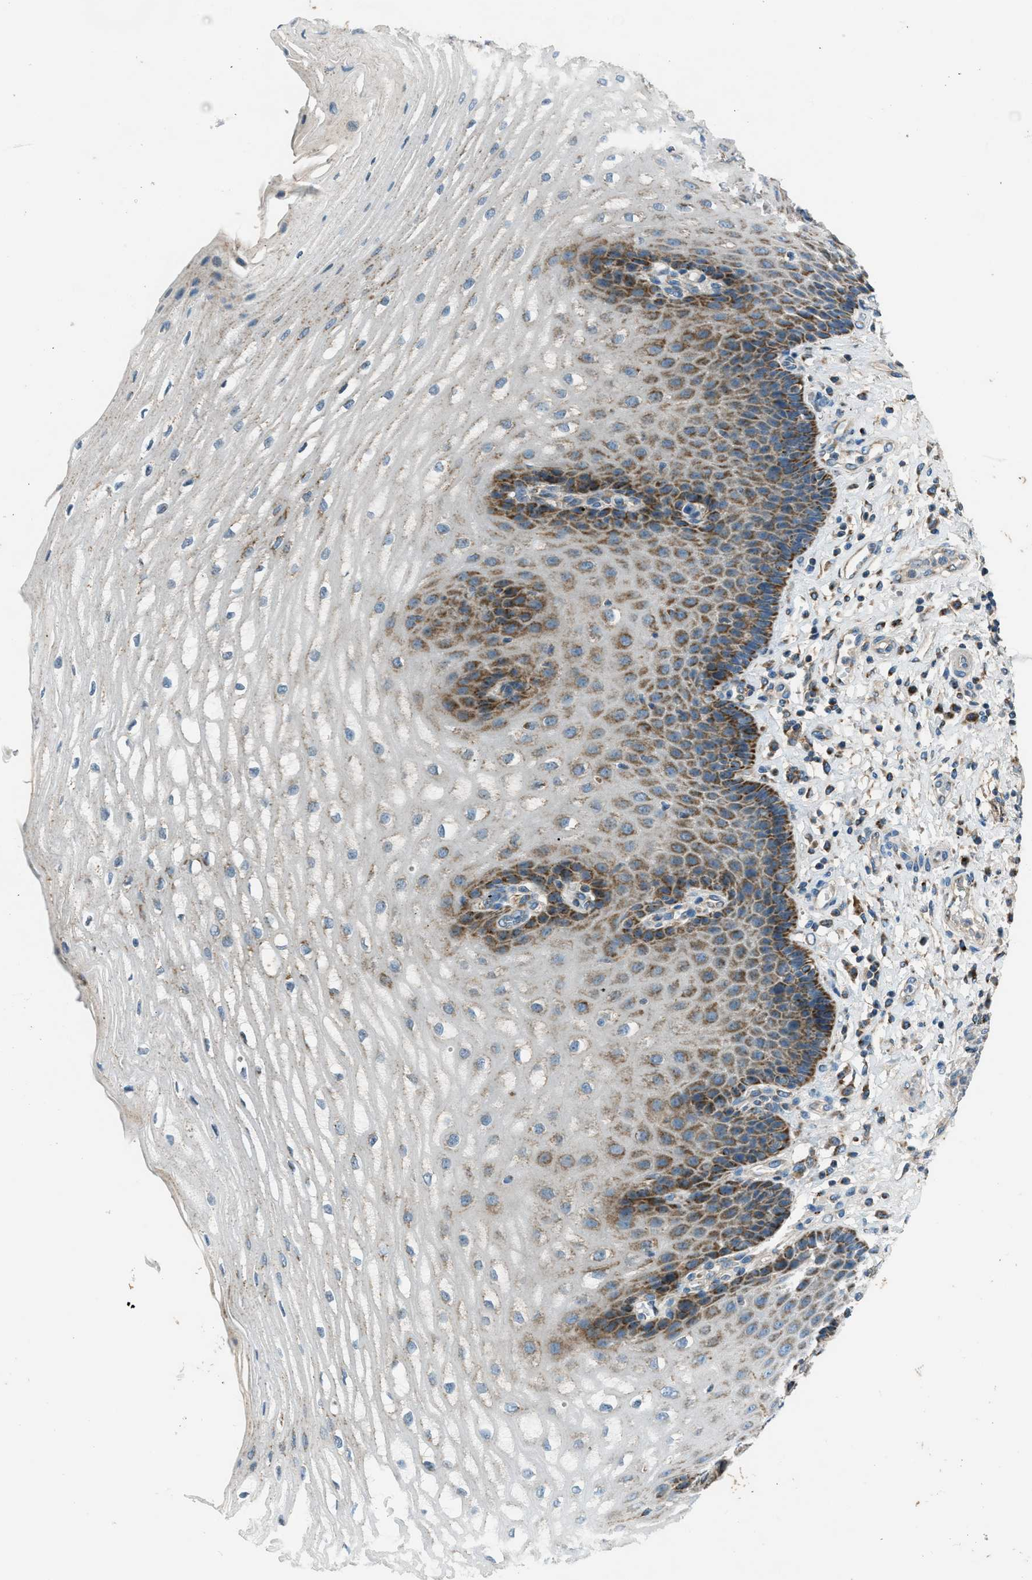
{"staining": {"intensity": "moderate", "quantity": "25%-75%", "location": "cytoplasmic/membranous"}, "tissue": "esophagus", "cell_type": "Squamous epithelial cells", "image_type": "normal", "snomed": [{"axis": "morphology", "description": "Normal tissue, NOS"}, {"axis": "topography", "description": "Esophagus"}], "caption": "Immunohistochemistry staining of unremarkable esophagus, which reveals medium levels of moderate cytoplasmic/membranous expression in approximately 25%-75% of squamous epithelial cells indicating moderate cytoplasmic/membranous protein staining. The staining was performed using DAB (brown) for protein detection and nuclei were counterstained in hematoxylin (blue).", "gene": "BCKDK", "patient": {"sex": "male", "age": 54}}